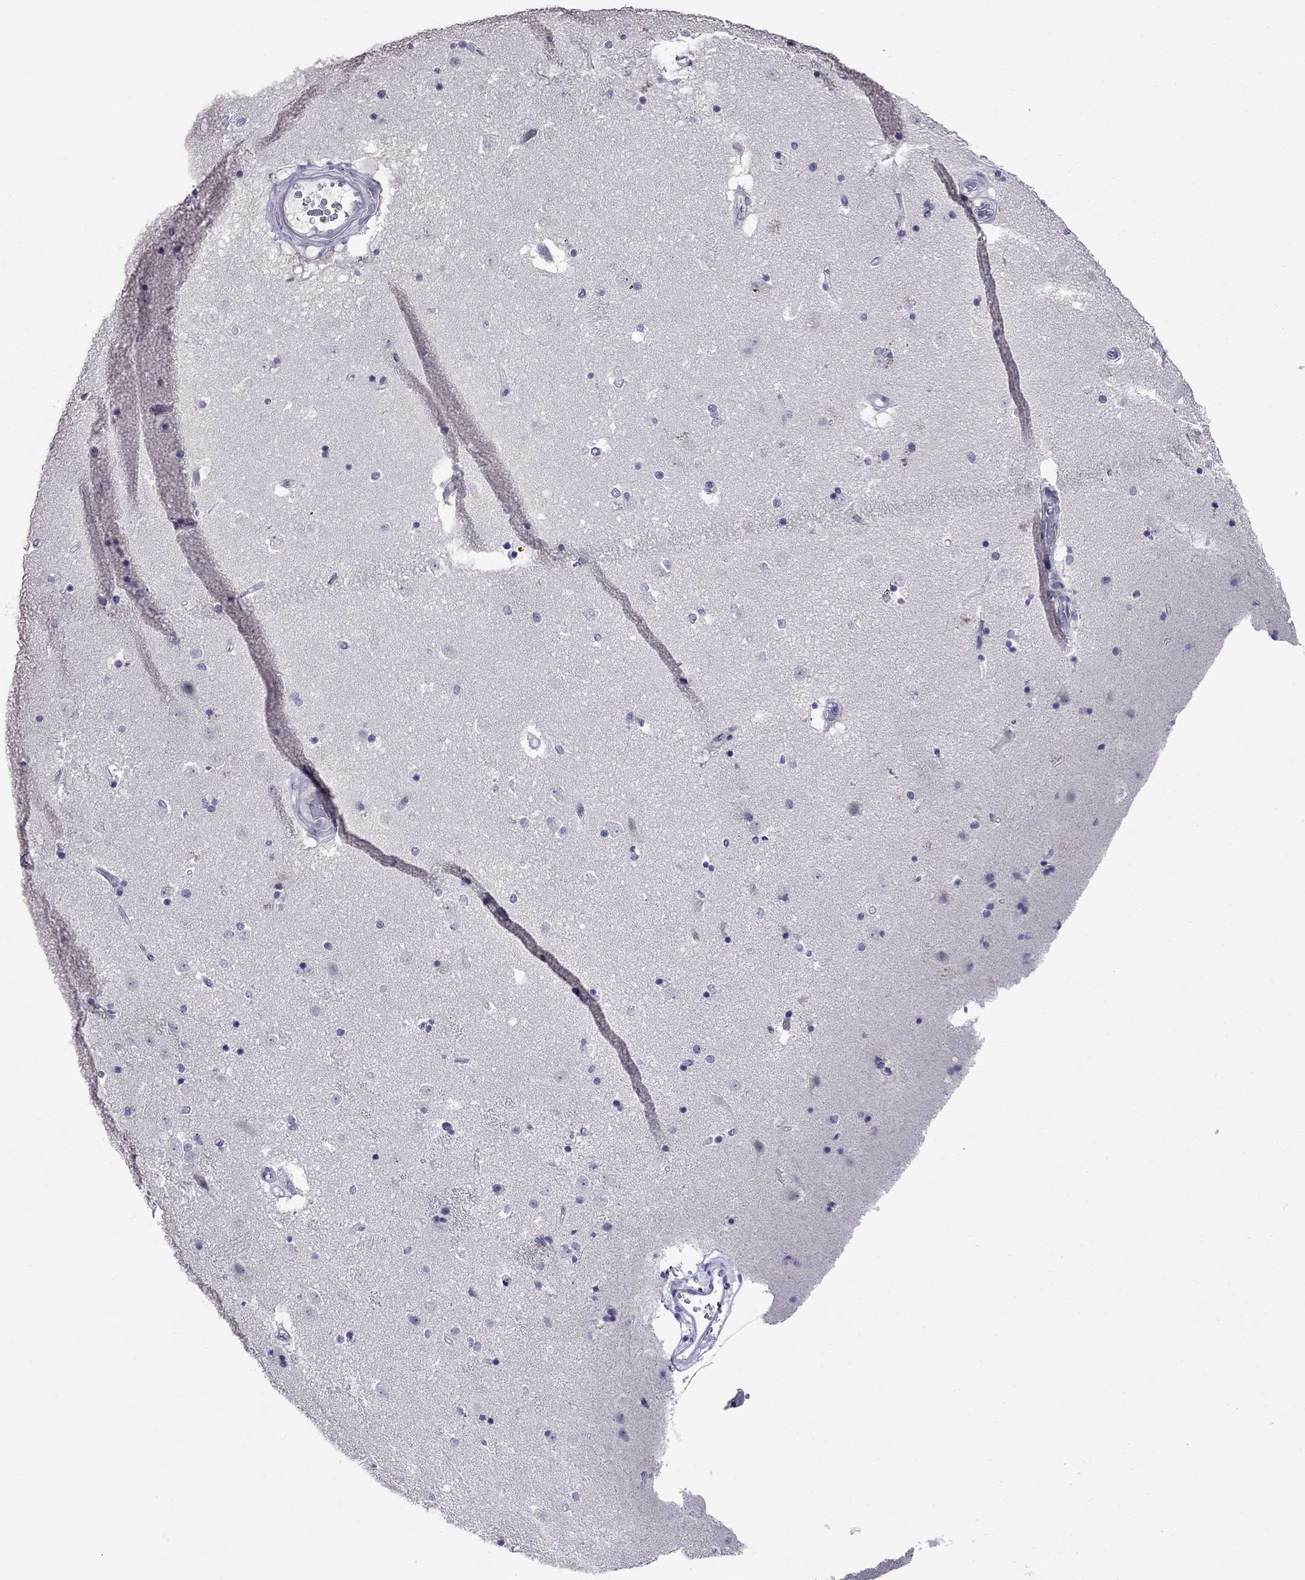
{"staining": {"intensity": "negative", "quantity": "none", "location": "none"}, "tissue": "caudate", "cell_type": "Glial cells", "image_type": "normal", "snomed": [{"axis": "morphology", "description": "Normal tissue, NOS"}, {"axis": "topography", "description": "Lateral ventricle wall"}], "caption": "This is an immunohistochemistry (IHC) histopathology image of benign caudate. There is no staining in glial cells.", "gene": "OLFM4", "patient": {"sex": "male", "age": 51}}